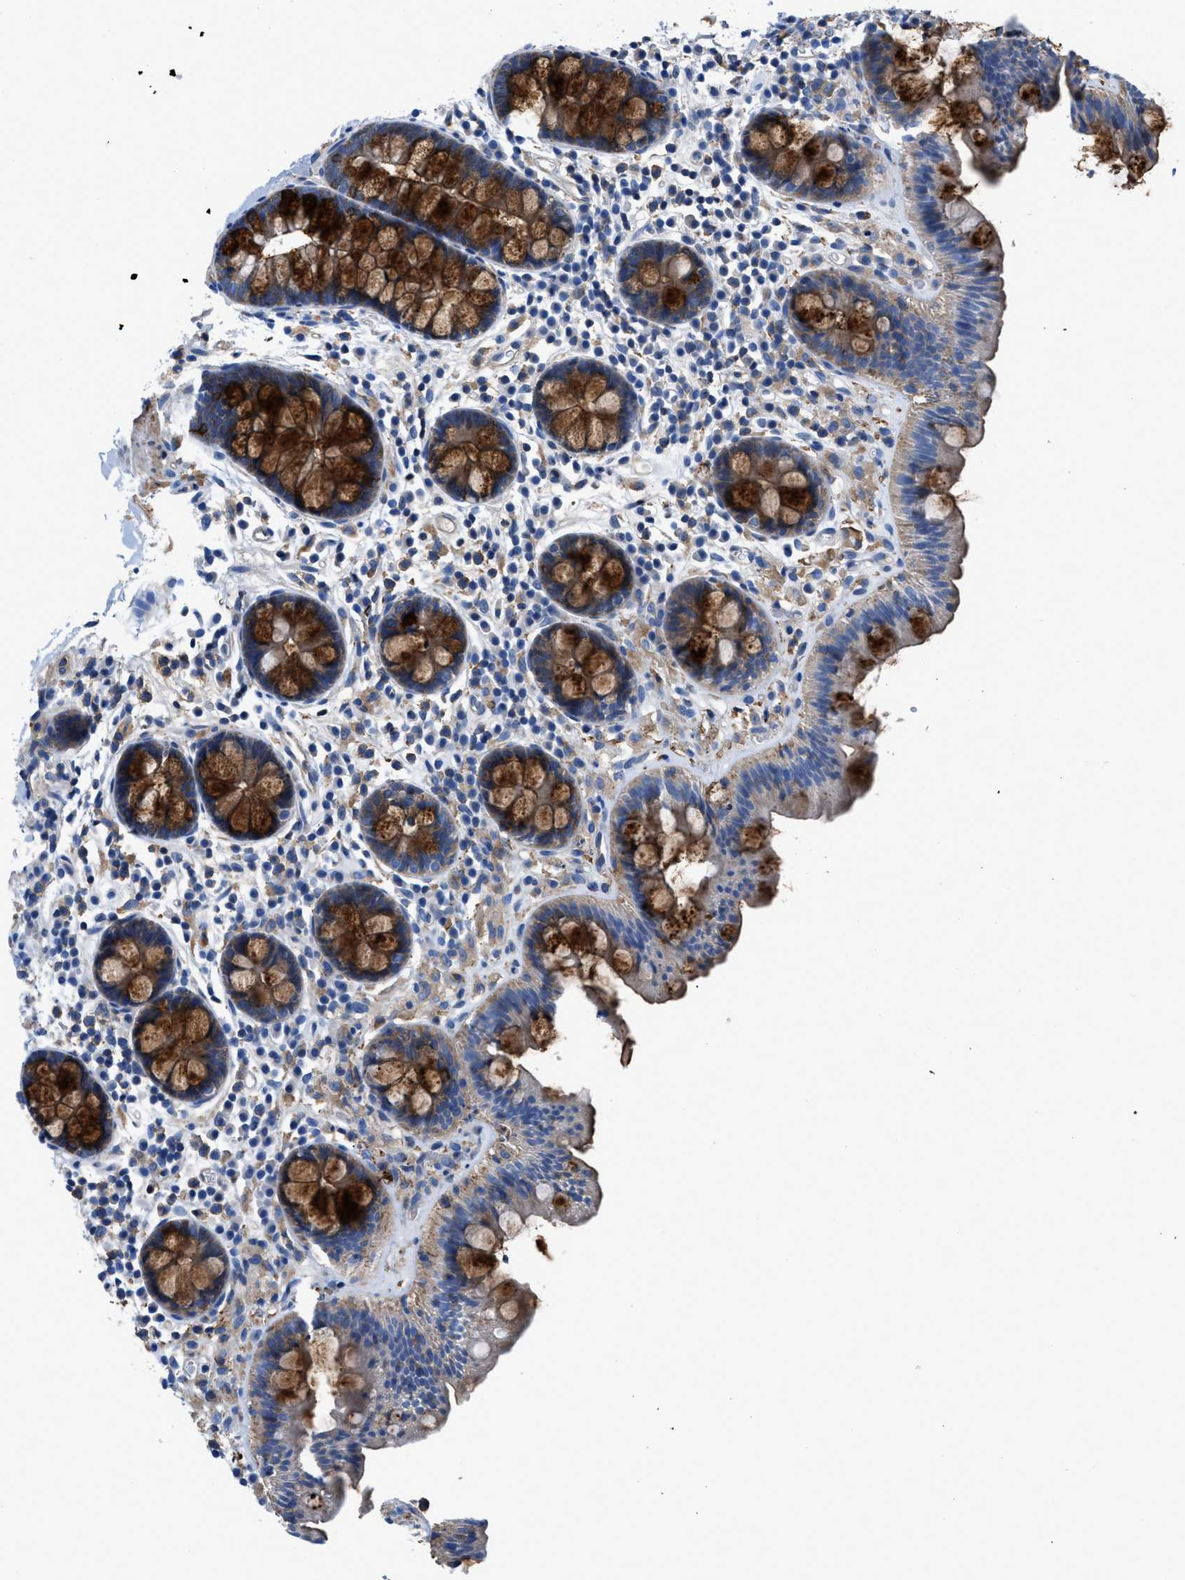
{"staining": {"intensity": "moderate", "quantity": ">75%", "location": "cytoplasmic/membranous"}, "tissue": "colon", "cell_type": "Endothelial cells", "image_type": "normal", "snomed": [{"axis": "morphology", "description": "Normal tissue, NOS"}, {"axis": "topography", "description": "Colon"}], "caption": "Unremarkable colon shows moderate cytoplasmic/membranous positivity in approximately >75% of endothelial cells.", "gene": "ATP6V0D1", "patient": {"sex": "female", "age": 80}}